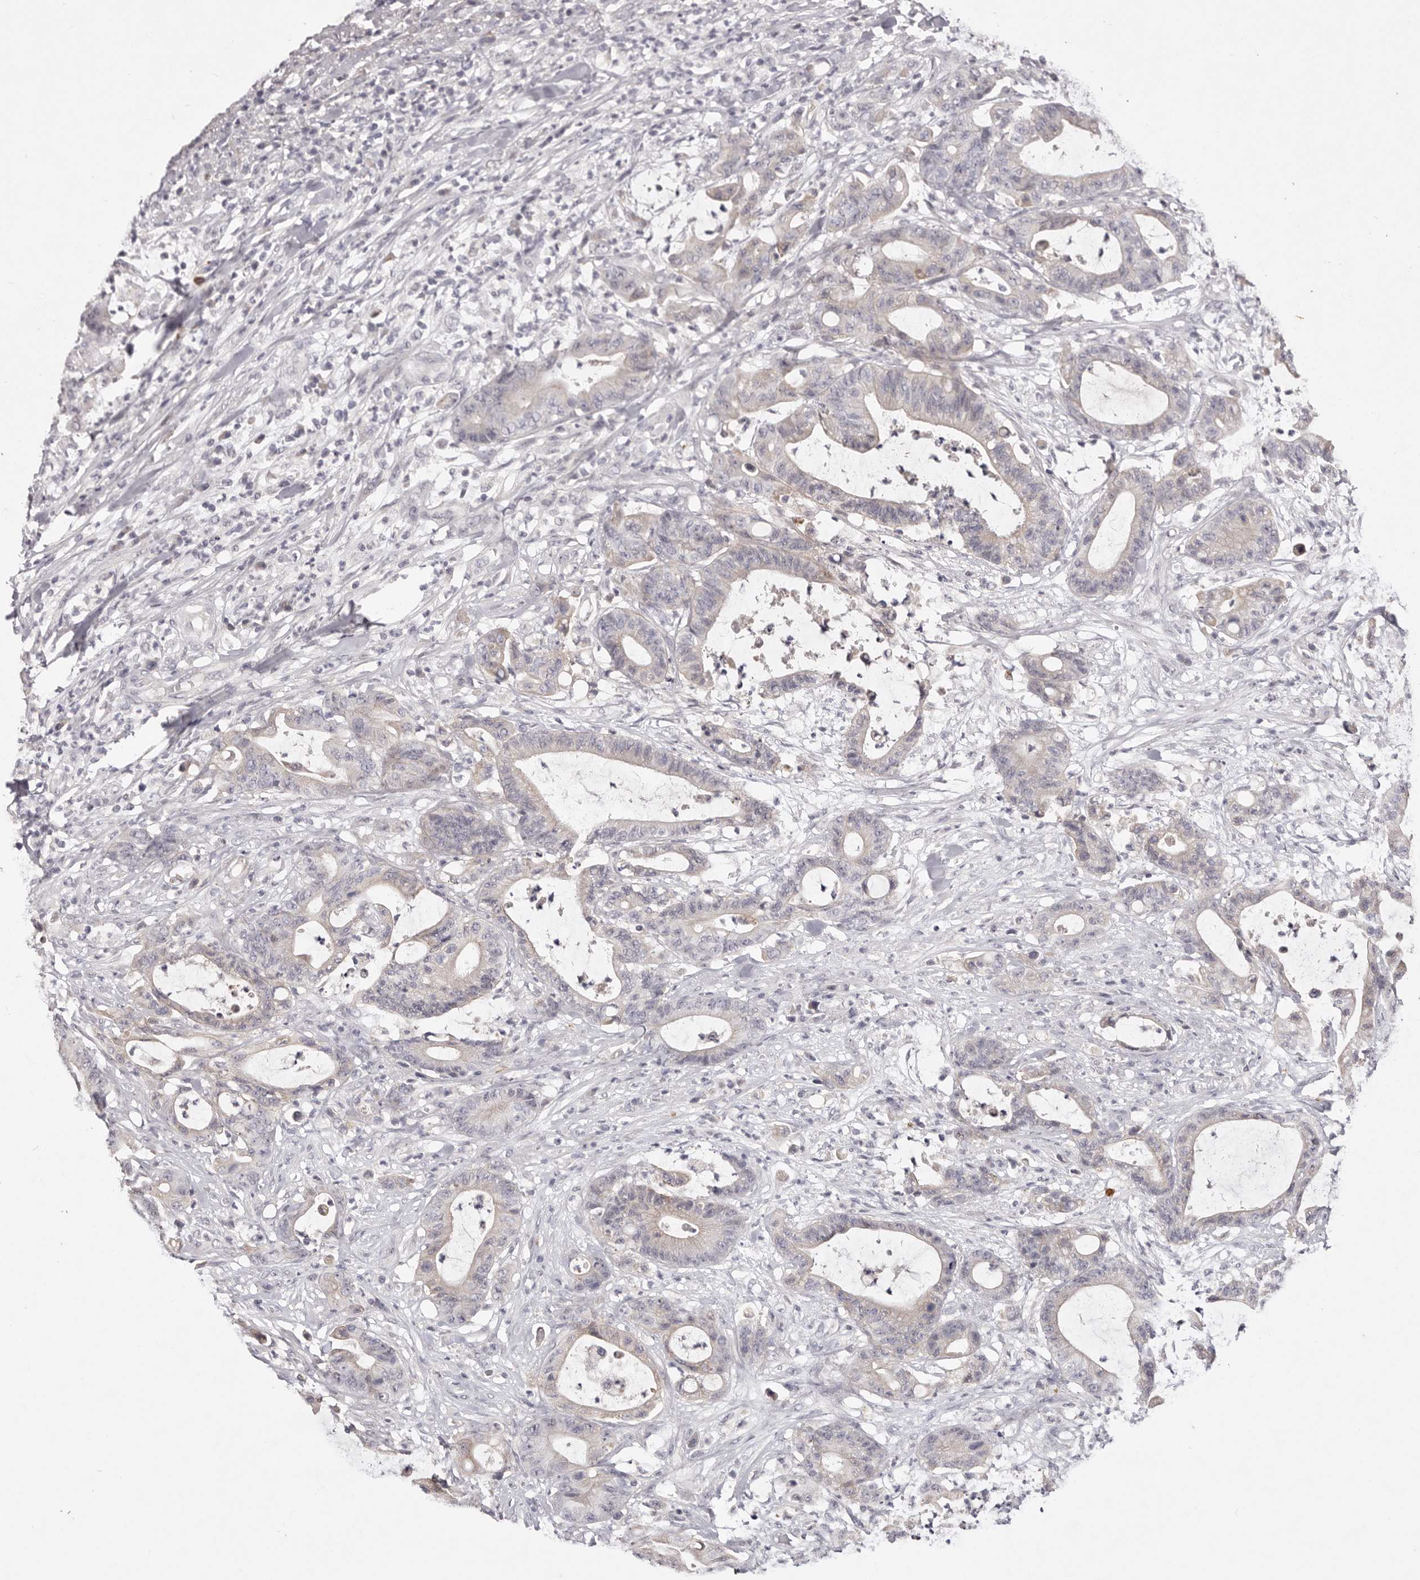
{"staining": {"intensity": "negative", "quantity": "none", "location": "none"}, "tissue": "colorectal cancer", "cell_type": "Tumor cells", "image_type": "cancer", "snomed": [{"axis": "morphology", "description": "Adenocarcinoma, NOS"}, {"axis": "topography", "description": "Colon"}], "caption": "Immunohistochemistry (IHC) micrograph of colorectal cancer stained for a protein (brown), which shows no expression in tumor cells.", "gene": "GARNL3", "patient": {"sex": "female", "age": 84}}